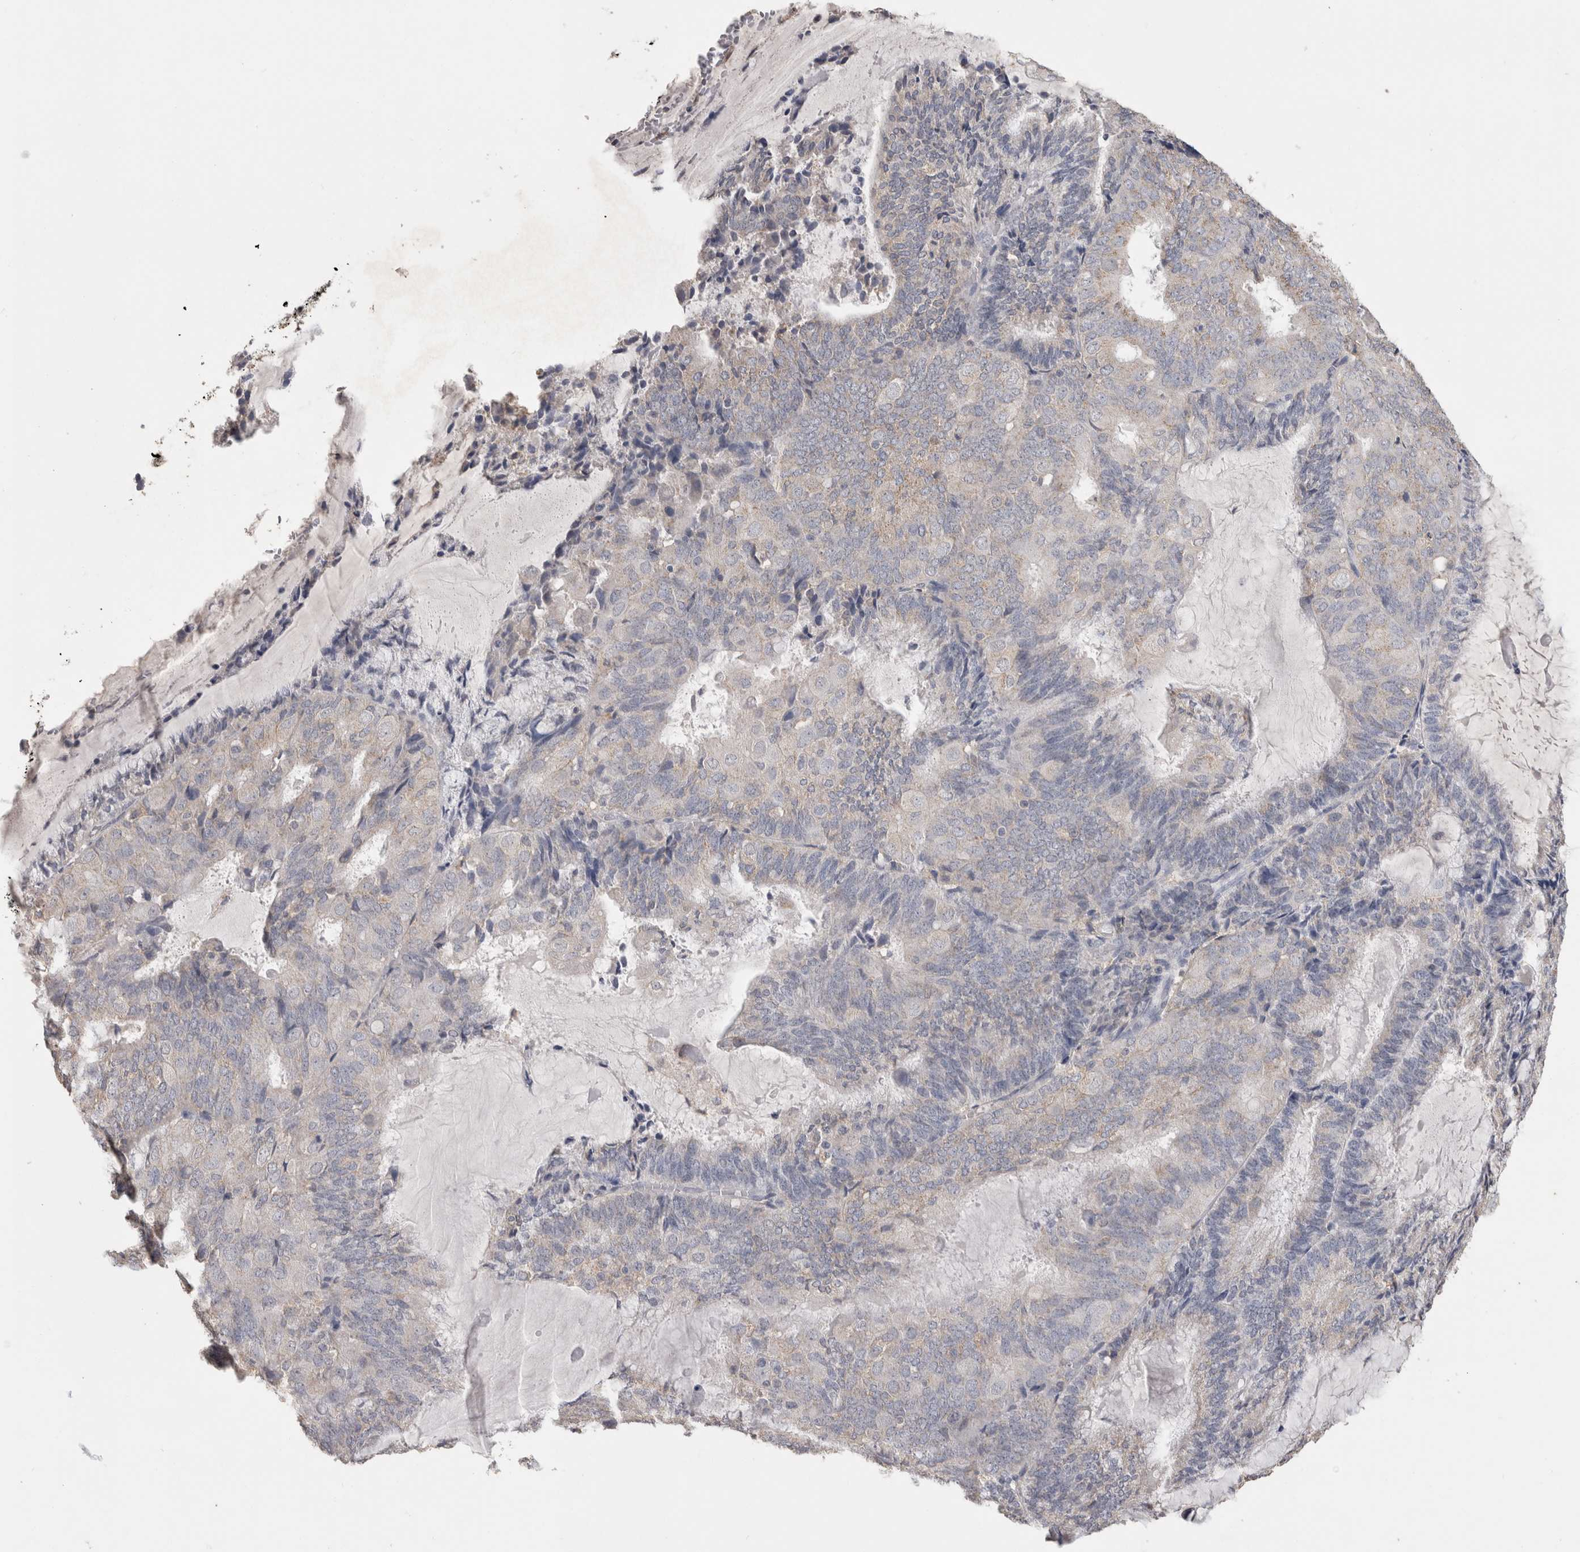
{"staining": {"intensity": "negative", "quantity": "none", "location": "none"}, "tissue": "endometrial cancer", "cell_type": "Tumor cells", "image_type": "cancer", "snomed": [{"axis": "morphology", "description": "Adenocarcinoma, NOS"}, {"axis": "topography", "description": "Endometrium"}], "caption": "High magnification brightfield microscopy of endometrial cancer (adenocarcinoma) stained with DAB (brown) and counterstained with hematoxylin (blue): tumor cells show no significant expression. (DAB (3,3'-diaminobenzidine) immunohistochemistry with hematoxylin counter stain).", "gene": "CNTFR", "patient": {"sex": "female", "age": 81}}